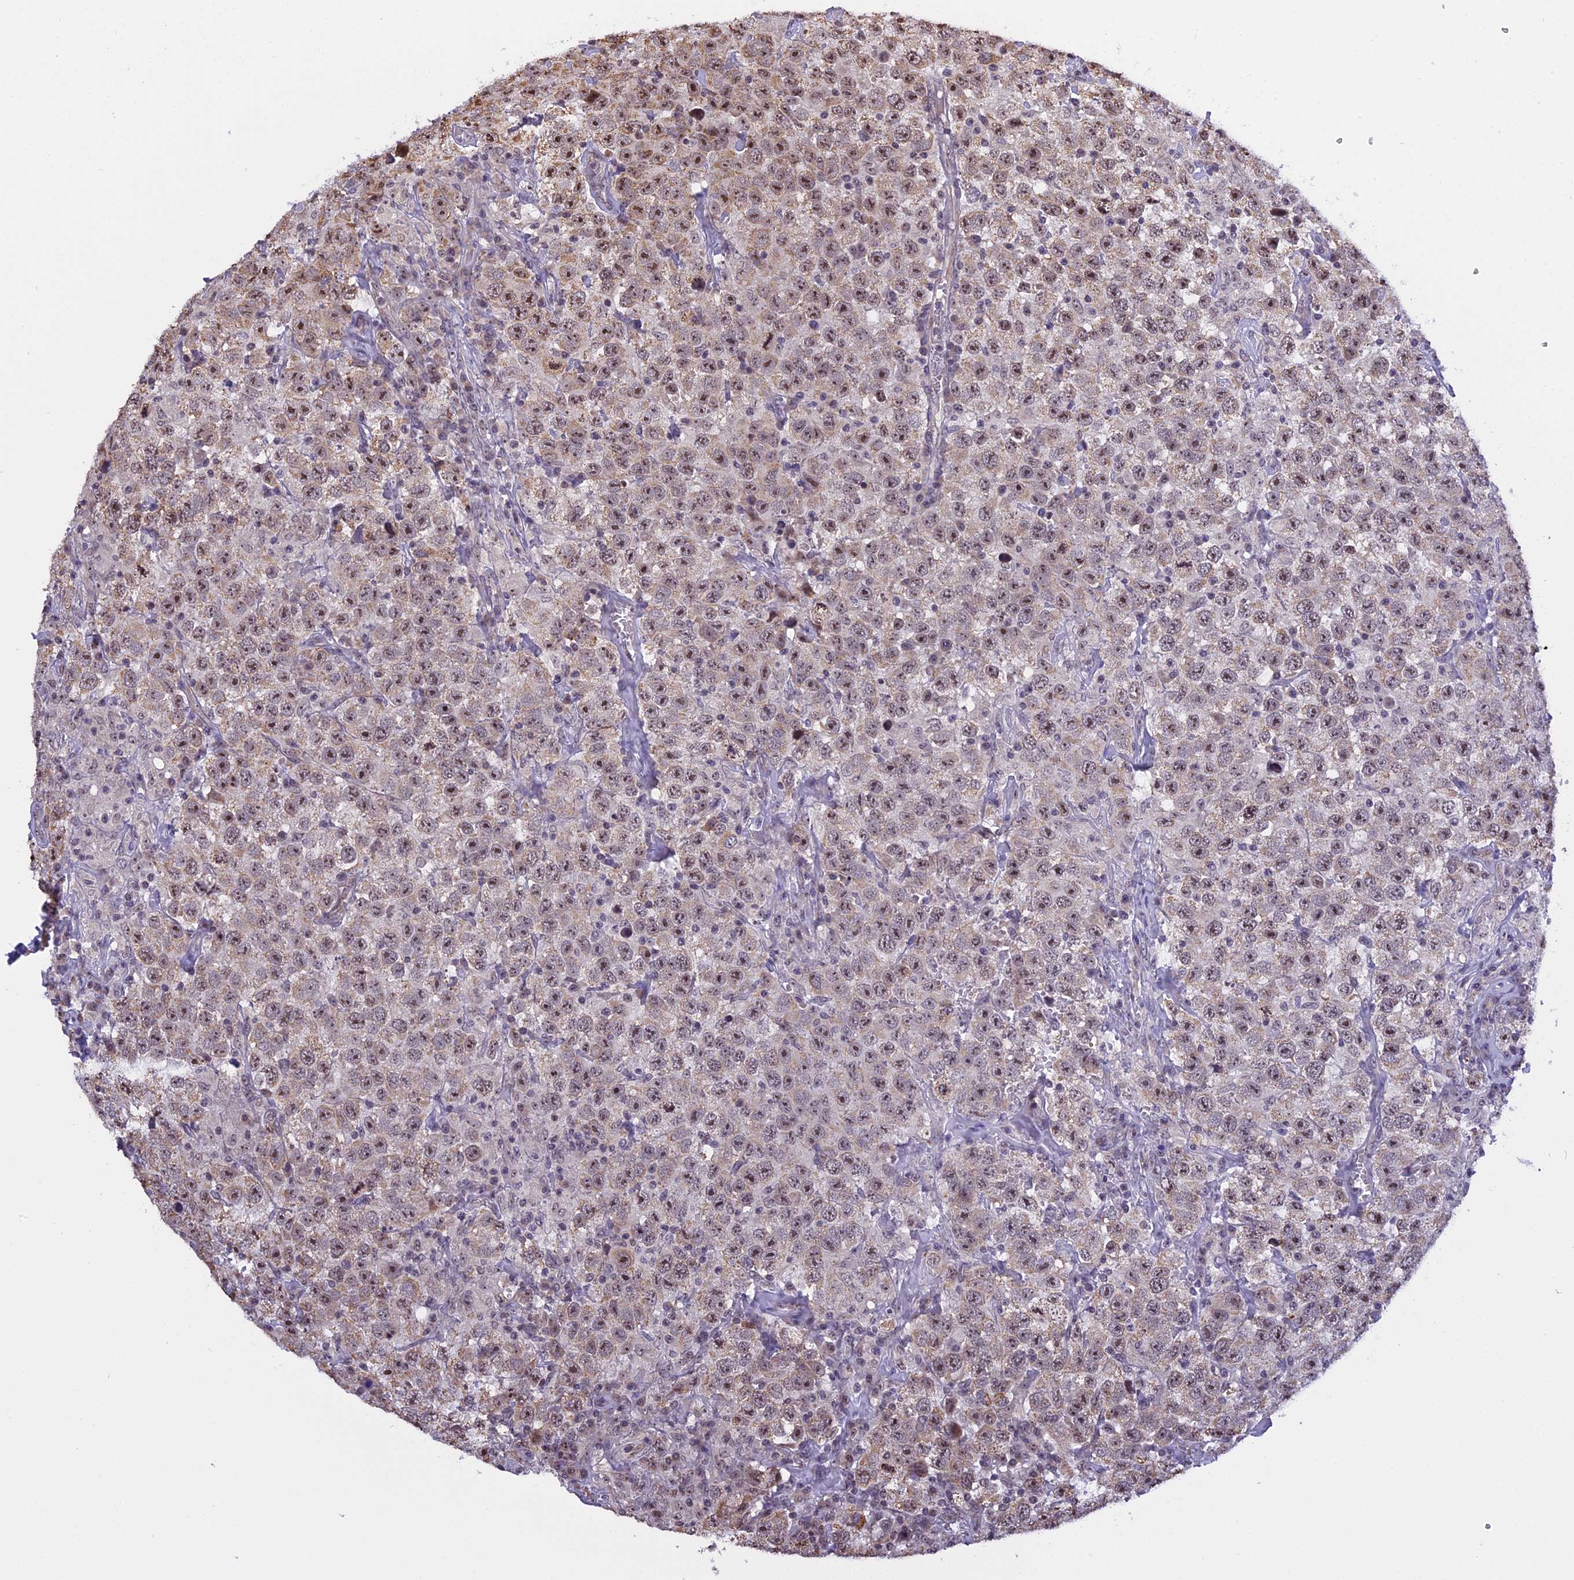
{"staining": {"intensity": "moderate", "quantity": "25%-75%", "location": "nuclear"}, "tissue": "testis cancer", "cell_type": "Tumor cells", "image_type": "cancer", "snomed": [{"axis": "morphology", "description": "Seminoma, NOS"}, {"axis": "topography", "description": "Testis"}], "caption": "Testis cancer stained with a brown dye shows moderate nuclear positive positivity in approximately 25%-75% of tumor cells.", "gene": "MGA", "patient": {"sex": "male", "age": 41}}